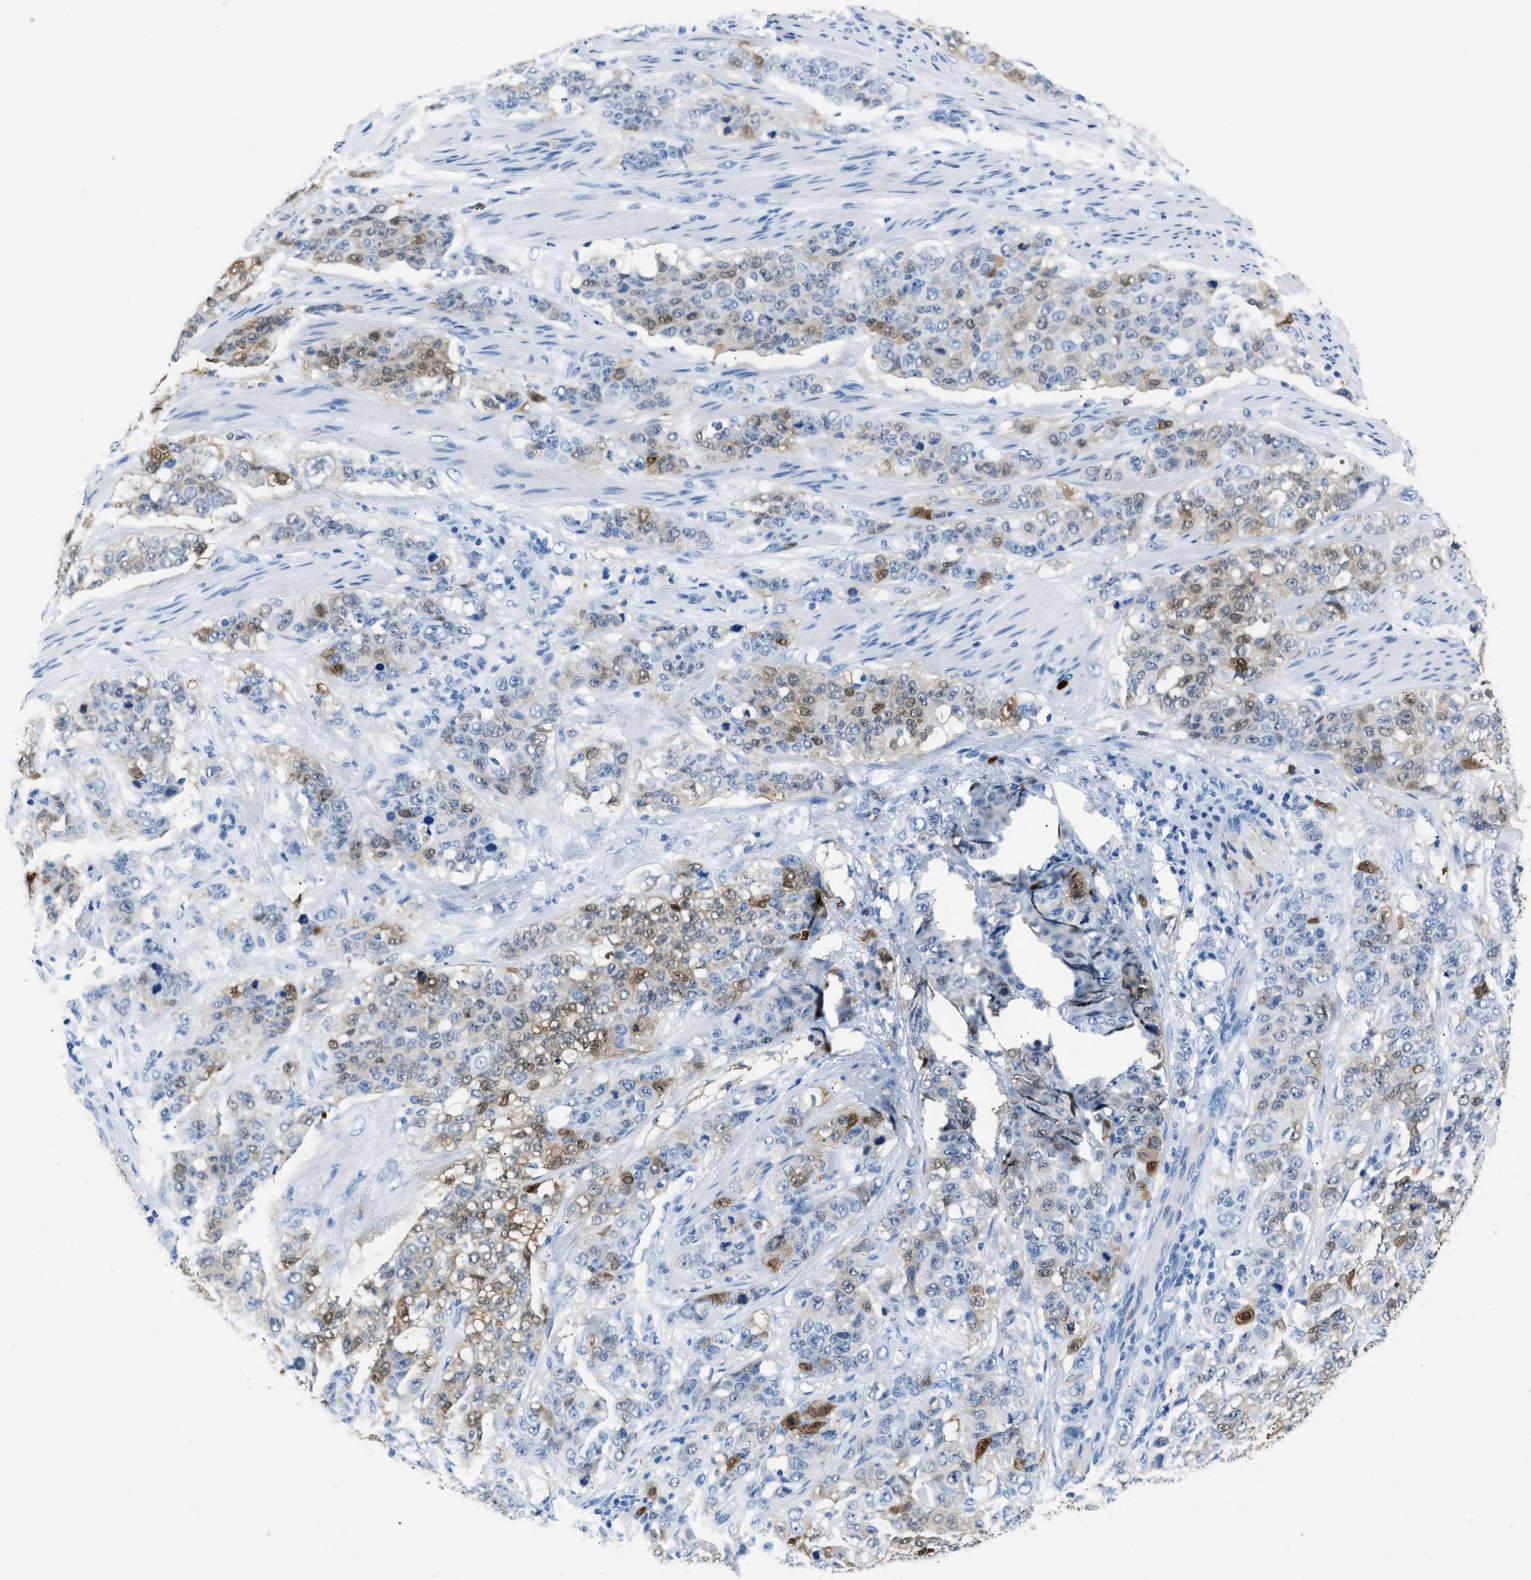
{"staining": {"intensity": "weak", "quantity": "25%-75%", "location": "cytoplasmic/membranous,nuclear"}, "tissue": "stomach cancer", "cell_type": "Tumor cells", "image_type": "cancer", "snomed": [{"axis": "morphology", "description": "Adenocarcinoma, NOS"}, {"axis": "topography", "description": "Stomach"}], "caption": "Protein staining demonstrates weak cytoplasmic/membranous and nuclear expression in about 25%-75% of tumor cells in stomach cancer (adenocarcinoma). The protein of interest is shown in brown color, while the nuclei are stained blue.", "gene": "S100P", "patient": {"sex": "male", "age": 48}}